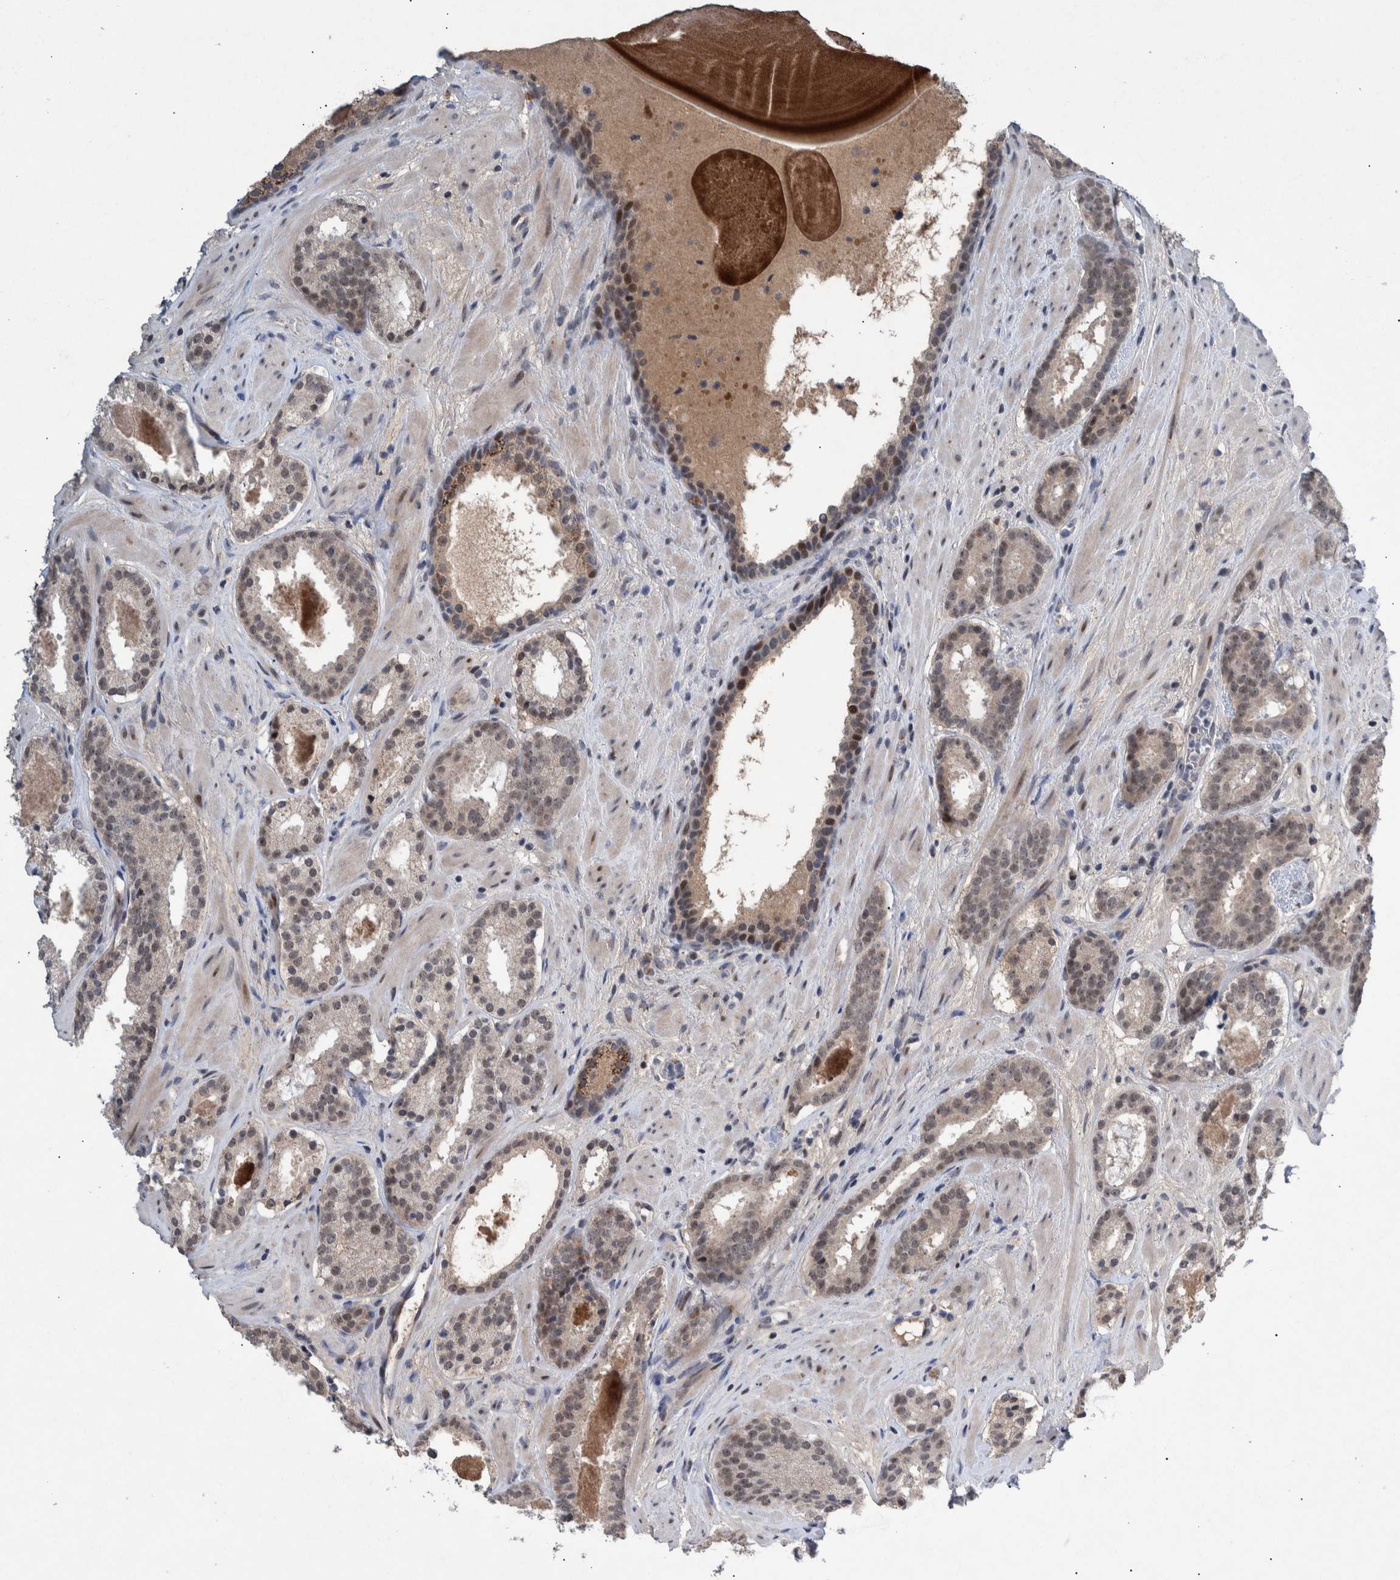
{"staining": {"intensity": "weak", "quantity": ">75%", "location": "cytoplasmic/membranous,nuclear"}, "tissue": "prostate cancer", "cell_type": "Tumor cells", "image_type": "cancer", "snomed": [{"axis": "morphology", "description": "Adenocarcinoma, Low grade"}, {"axis": "topography", "description": "Prostate"}], "caption": "Immunohistochemistry (IHC) of human low-grade adenocarcinoma (prostate) reveals low levels of weak cytoplasmic/membranous and nuclear expression in about >75% of tumor cells.", "gene": "ESRP1", "patient": {"sex": "male", "age": 69}}